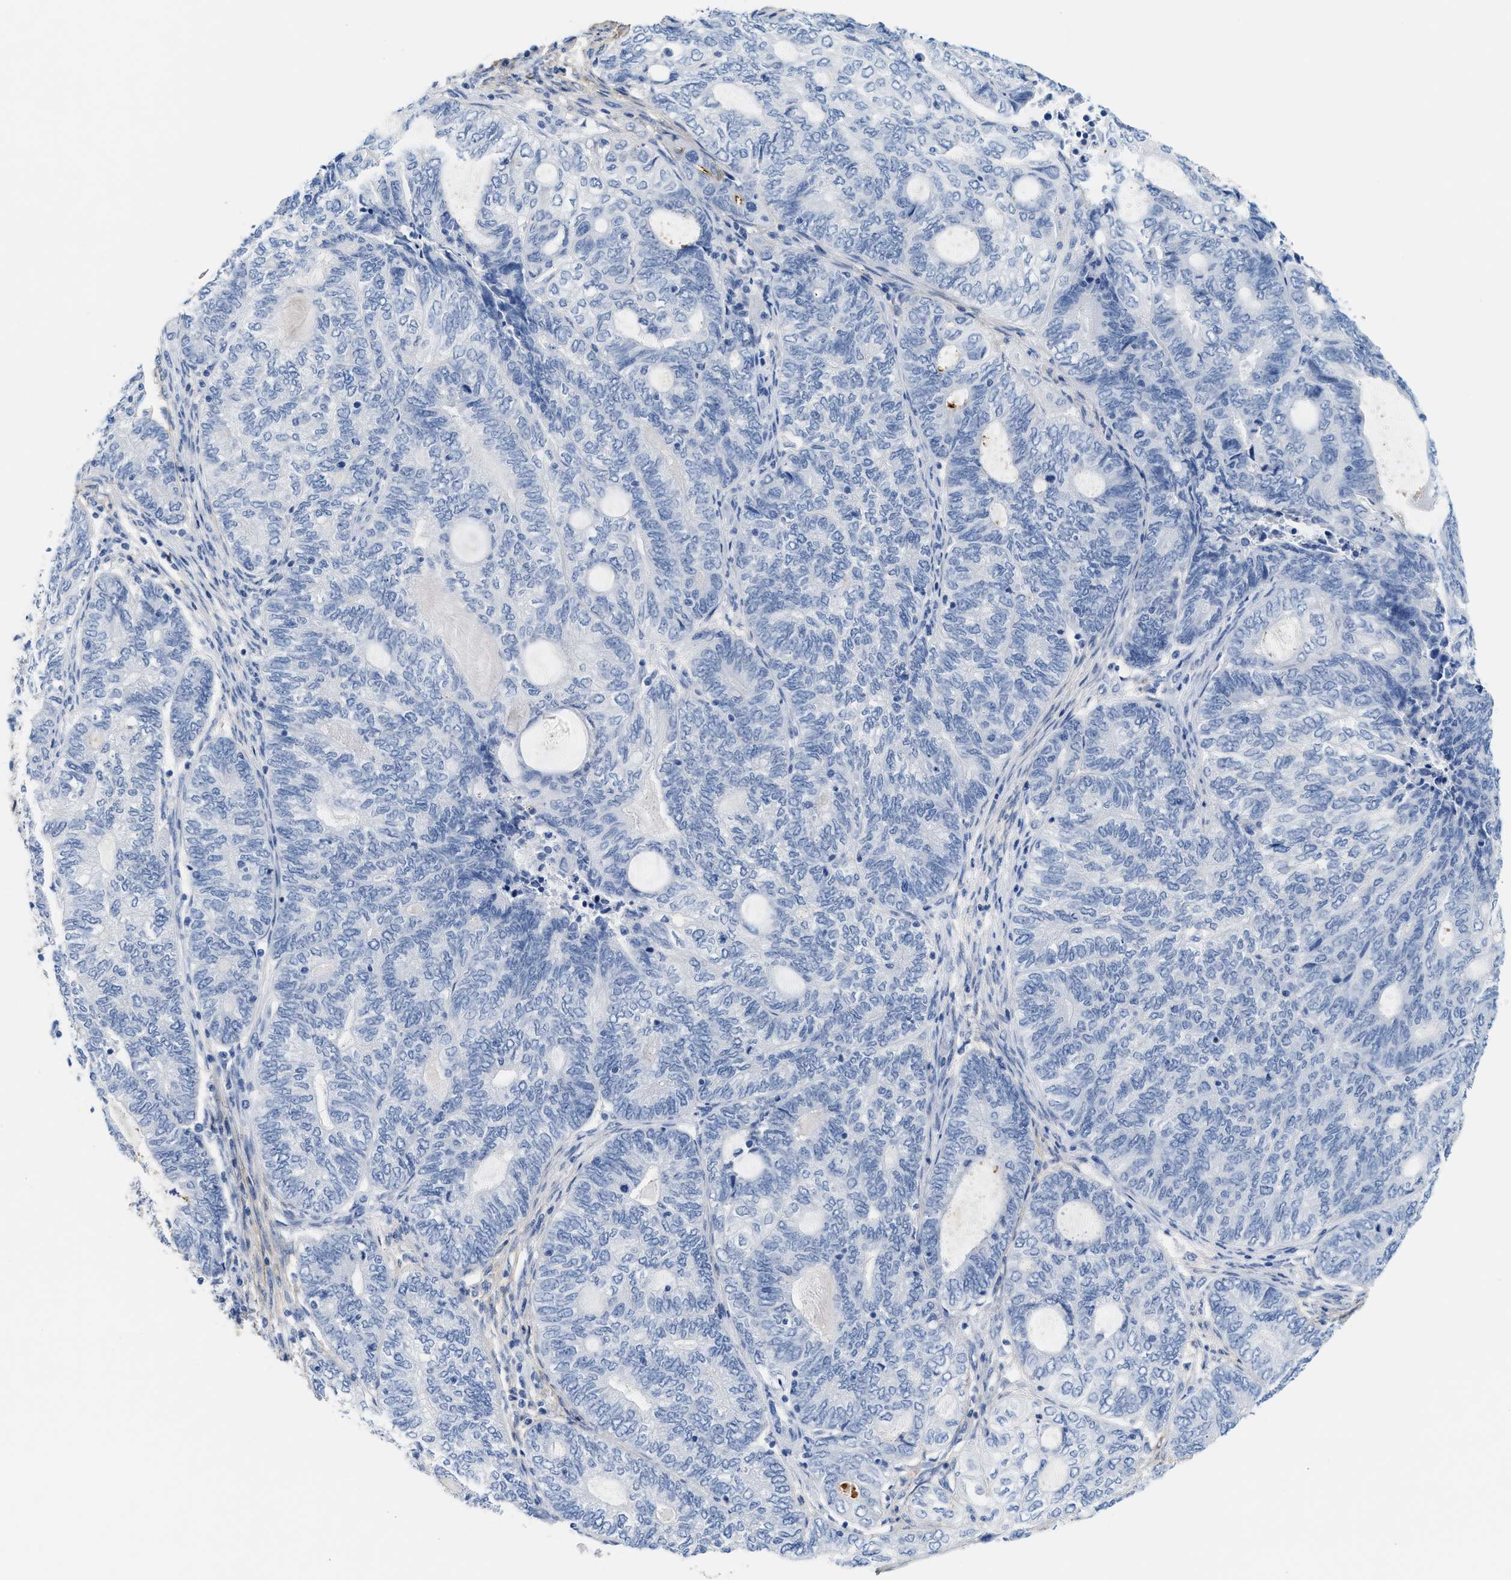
{"staining": {"intensity": "negative", "quantity": "none", "location": "none"}, "tissue": "endometrial cancer", "cell_type": "Tumor cells", "image_type": "cancer", "snomed": [{"axis": "morphology", "description": "Adenocarcinoma, NOS"}, {"axis": "topography", "description": "Uterus"}, {"axis": "topography", "description": "Endometrium"}], "caption": "The histopathology image displays no staining of tumor cells in endometrial adenocarcinoma. The staining is performed using DAB brown chromogen with nuclei counter-stained in using hematoxylin.", "gene": "TNR", "patient": {"sex": "female", "age": 70}}